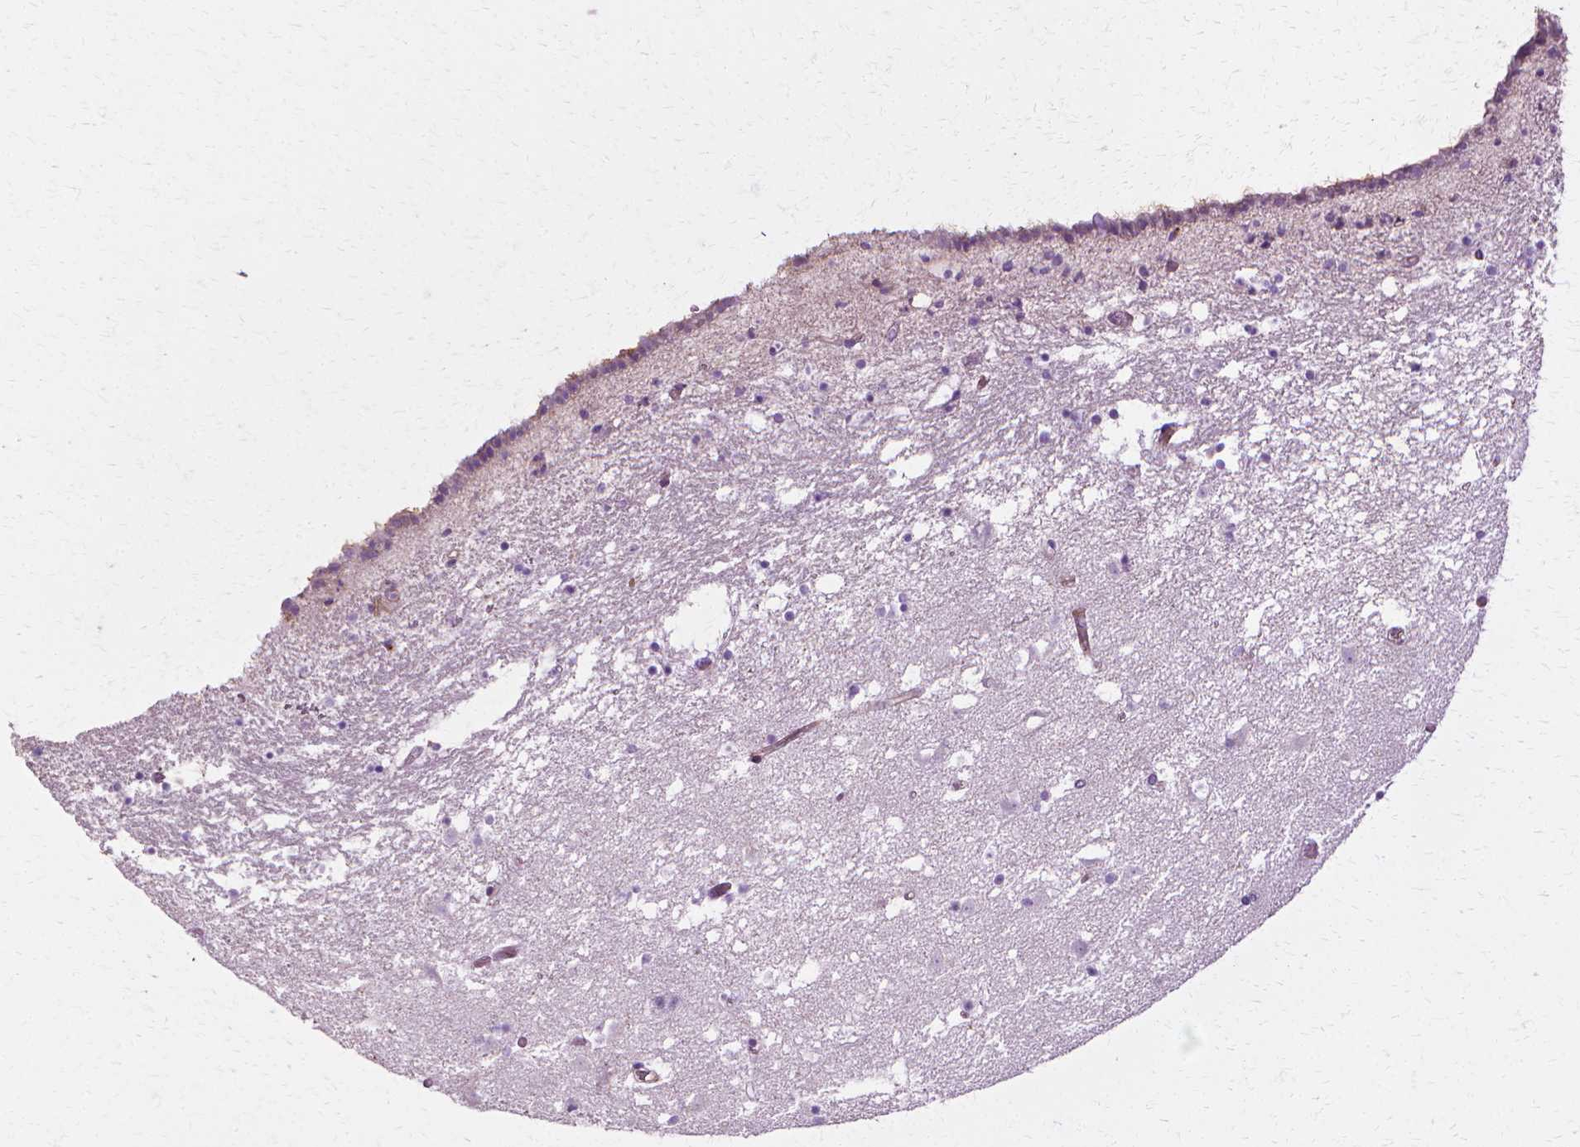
{"staining": {"intensity": "negative", "quantity": "none", "location": "none"}, "tissue": "caudate", "cell_type": "Glial cells", "image_type": "normal", "snomed": [{"axis": "morphology", "description": "Normal tissue, NOS"}, {"axis": "topography", "description": "Lateral ventricle wall"}], "caption": "High power microscopy micrograph of an IHC image of unremarkable caudate, revealing no significant expression in glial cells. (Stains: DAB immunohistochemistry with hematoxylin counter stain, Microscopy: brightfield microscopy at high magnification).", "gene": "CFAP157", "patient": {"sex": "female", "age": 42}}